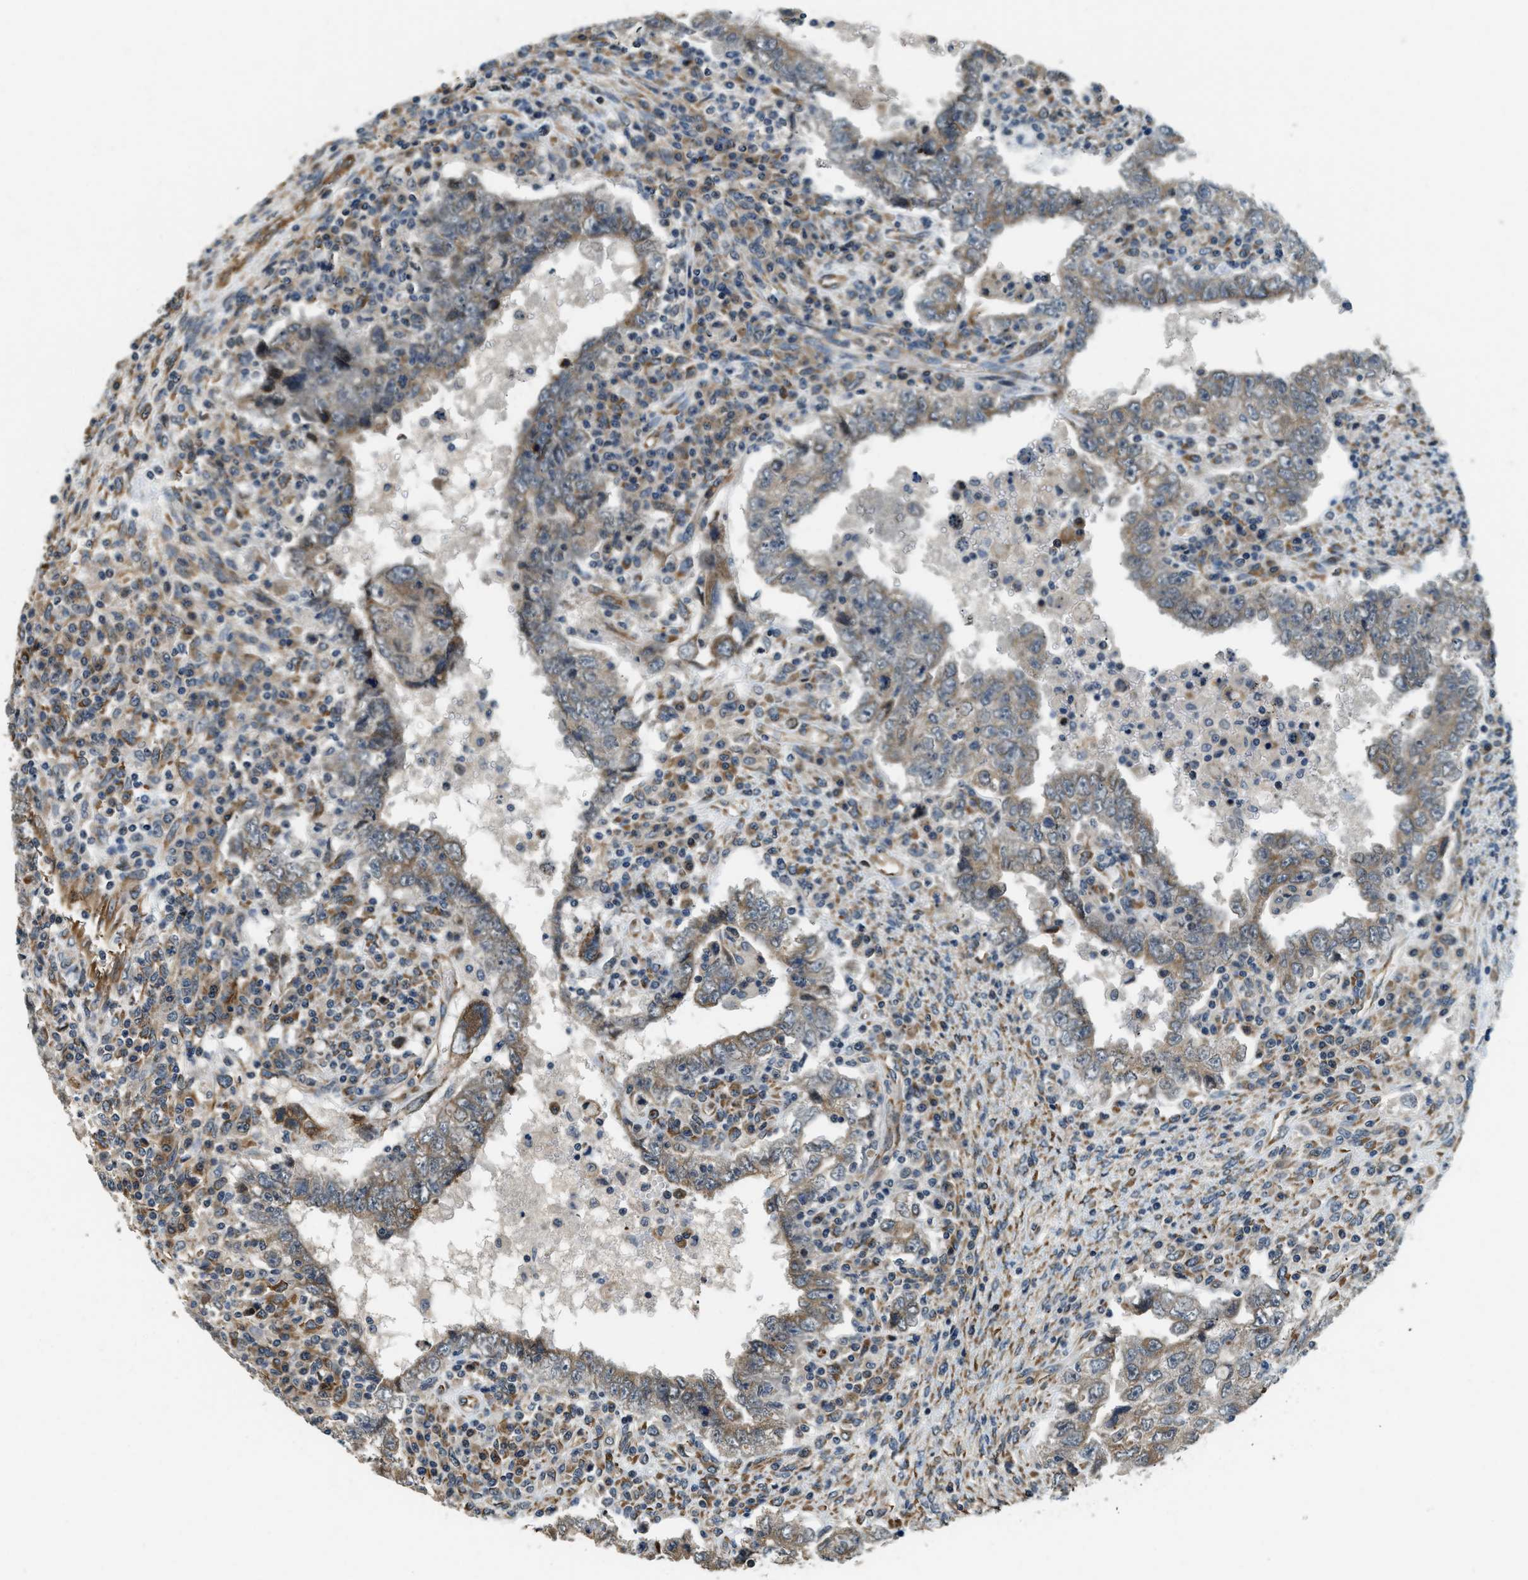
{"staining": {"intensity": "moderate", "quantity": ">75%", "location": "cytoplasmic/membranous"}, "tissue": "testis cancer", "cell_type": "Tumor cells", "image_type": "cancer", "snomed": [{"axis": "morphology", "description": "Carcinoma, Embryonal, NOS"}, {"axis": "topography", "description": "Testis"}], "caption": "Testis cancer (embryonal carcinoma) stained with immunohistochemistry (IHC) displays moderate cytoplasmic/membranous expression in approximately >75% of tumor cells.", "gene": "ALOX12", "patient": {"sex": "male", "age": 26}}